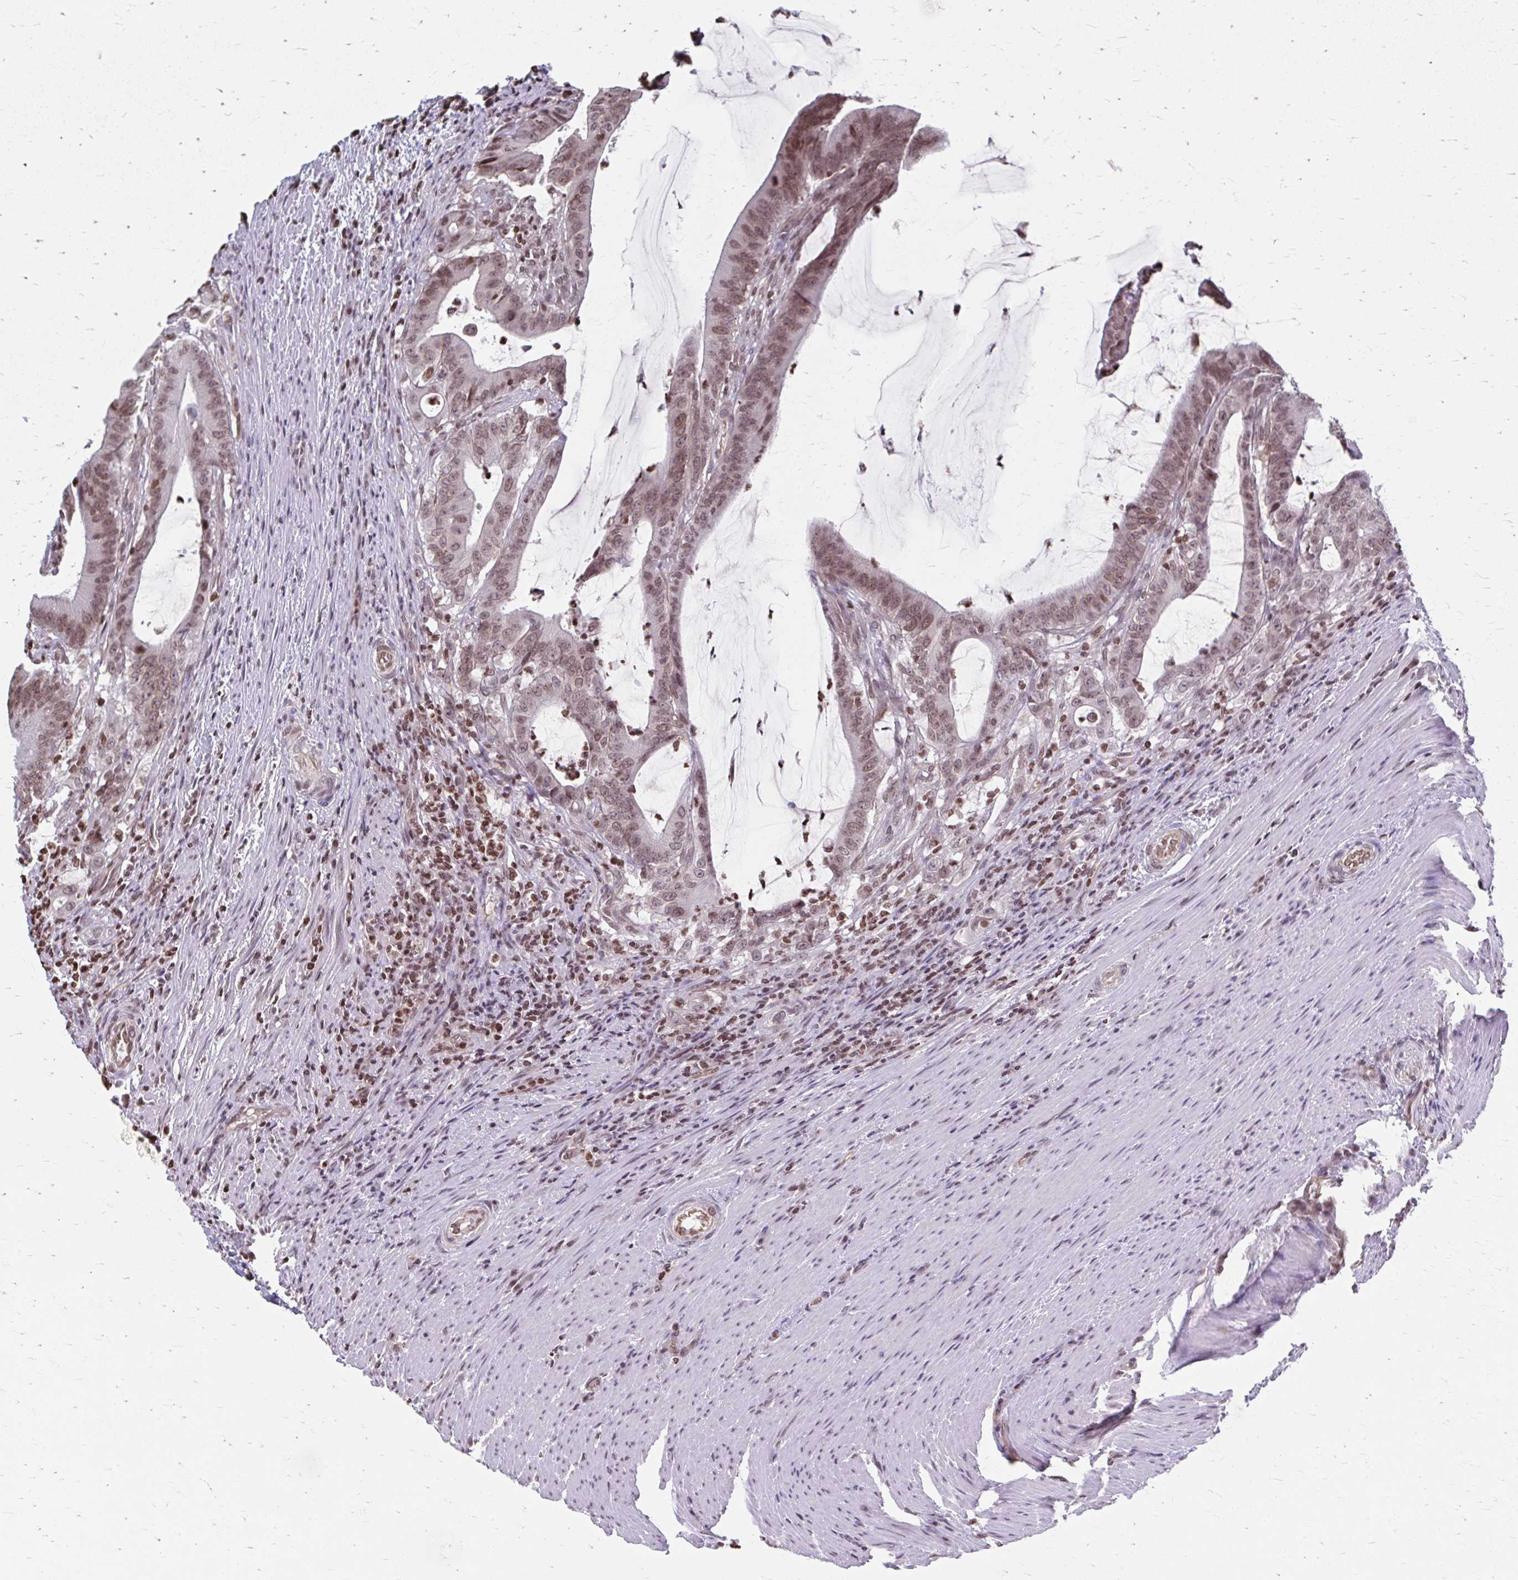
{"staining": {"intensity": "moderate", "quantity": ">75%", "location": "nuclear"}, "tissue": "colorectal cancer", "cell_type": "Tumor cells", "image_type": "cancer", "snomed": [{"axis": "morphology", "description": "Adenocarcinoma, NOS"}, {"axis": "topography", "description": "Colon"}], "caption": "IHC (DAB) staining of colorectal cancer reveals moderate nuclear protein staining in about >75% of tumor cells.", "gene": "ORC3", "patient": {"sex": "female", "age": 43}}